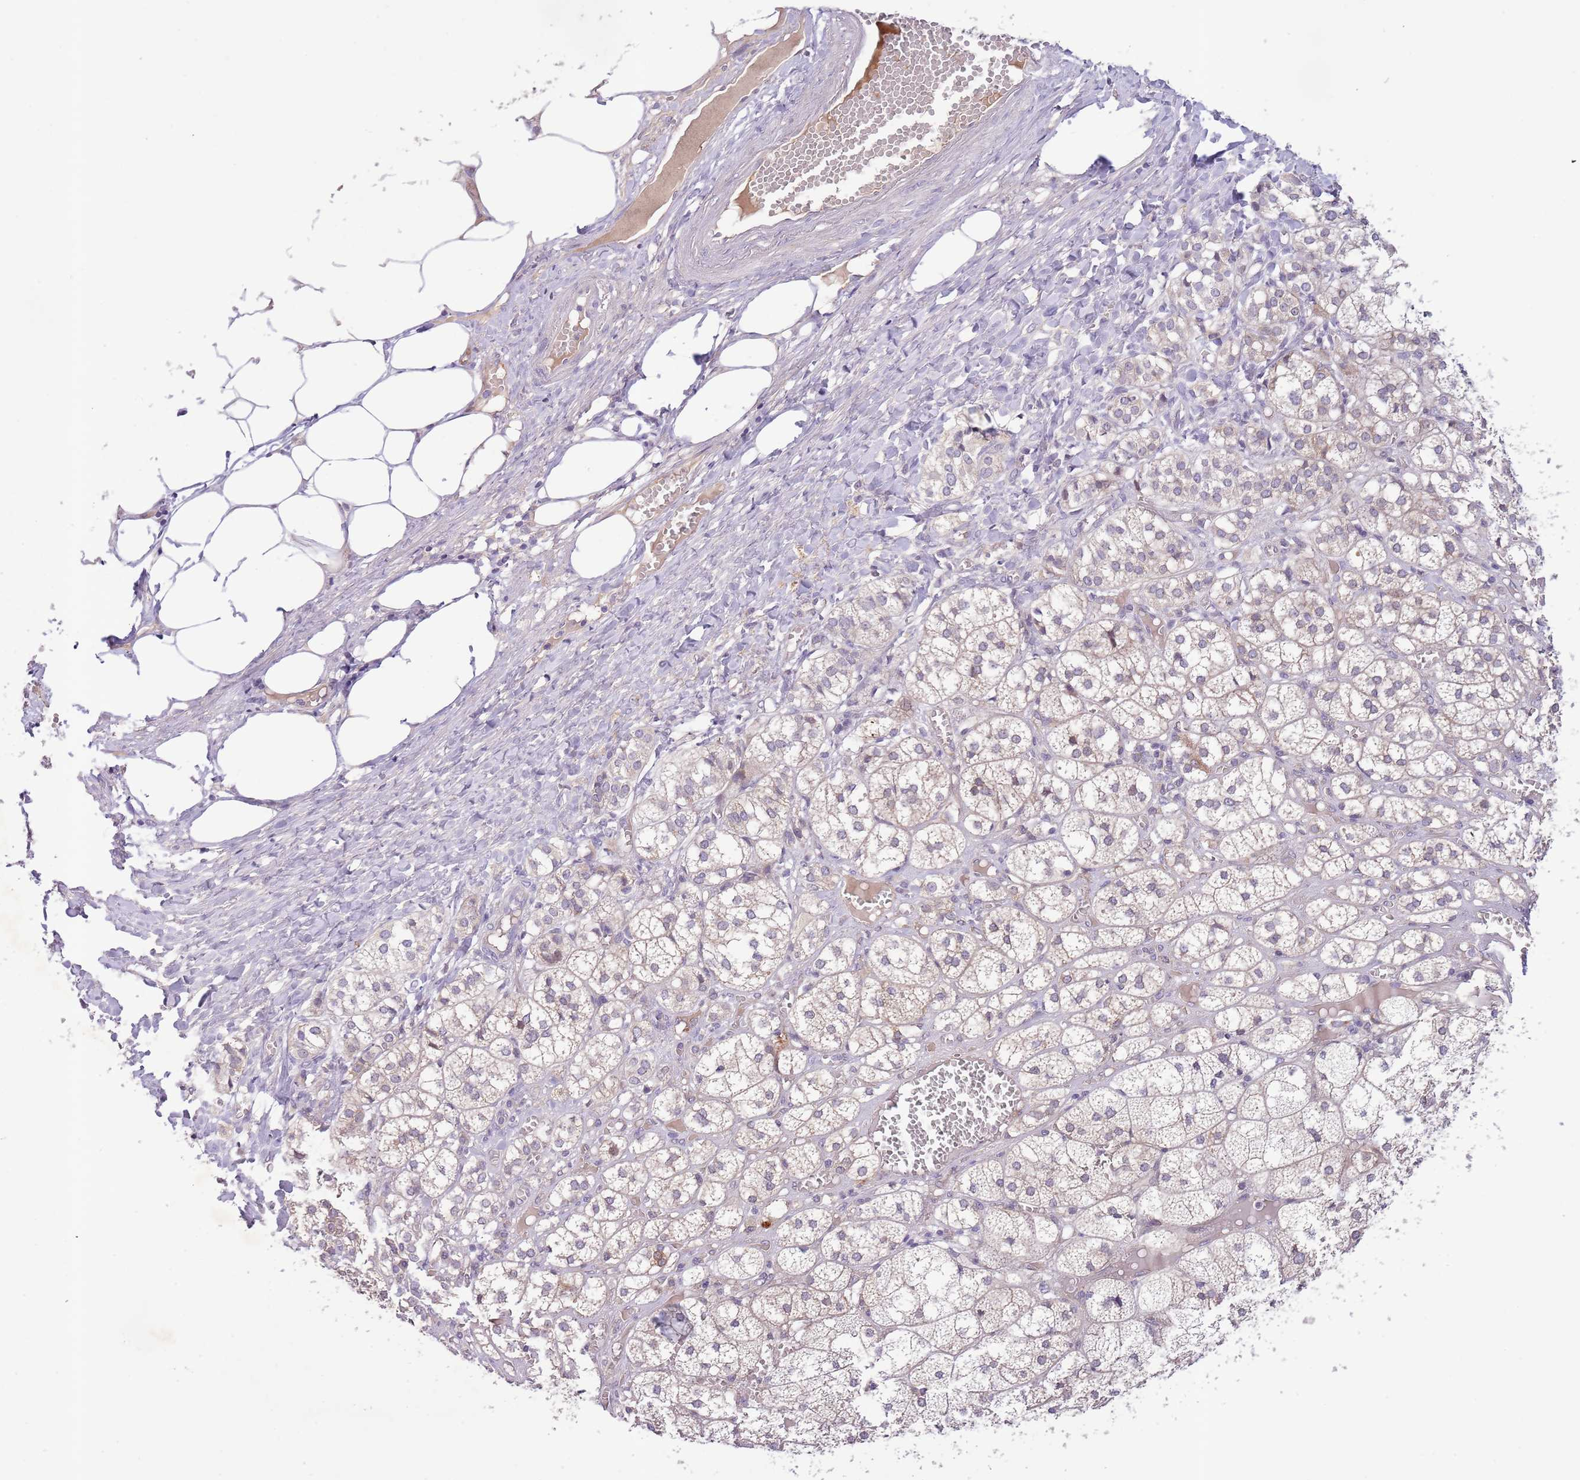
{"staining": {"intensity": "moderate", "quantity": "<25%", "location": "cytoplasmic/membranous"}, "tissue": "adrenal gland", "cell_type": "Glandular cells", "image_type": "normal", "snomed": [{"axis": "morphology", "description": "Normal tissue, NOS"}, {"axis": "topography", "description": "Adrenal gland"}], "caption": "This histopathology image reveals IHC staining of unremarkable human adrenal gland, with low moderate cytoplasmic/membranous staining in approximately <25% of glandular cells.", "gene": "ZNF658", "patient": {"sex": "female", "age": 61}}